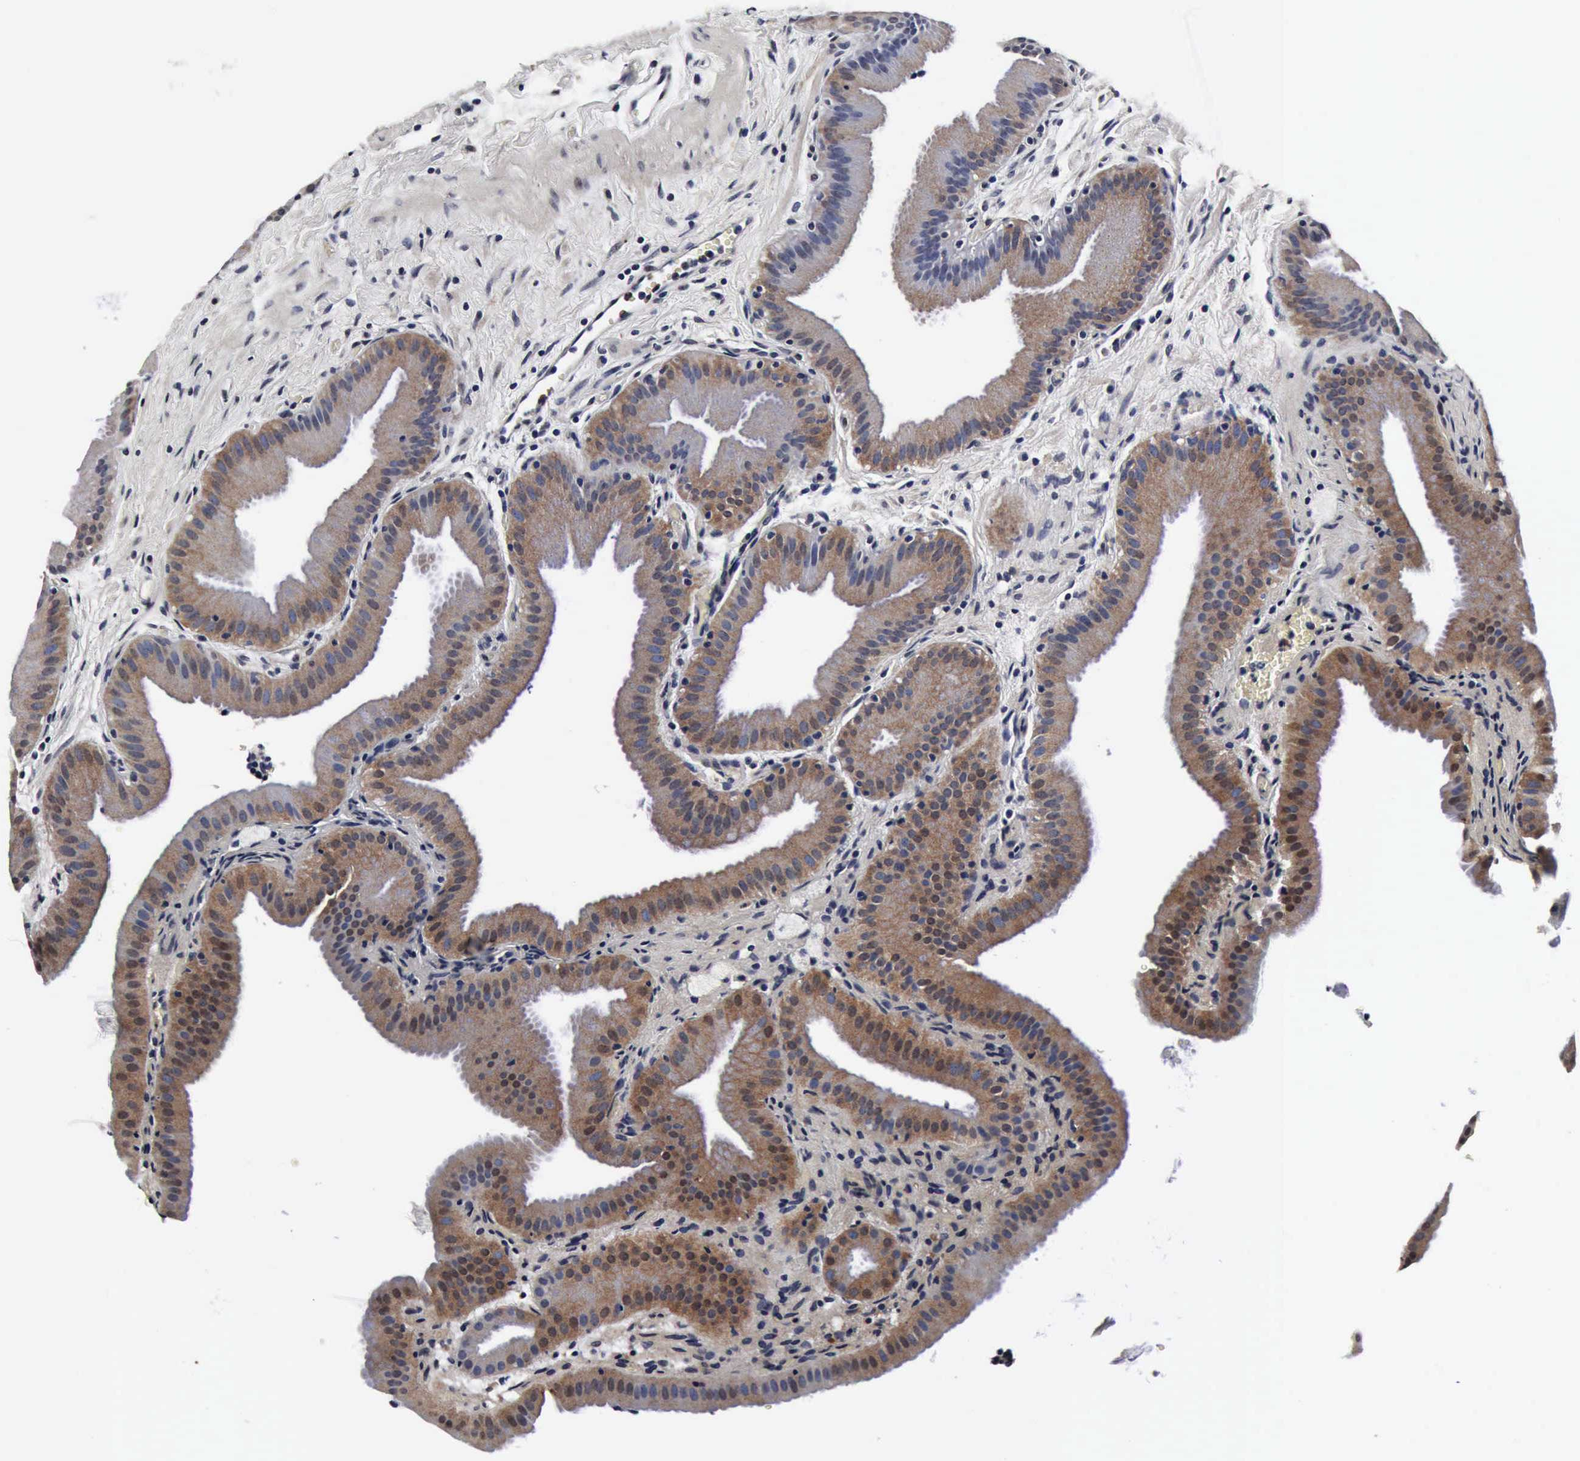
{"staining": {"intensity": "weak", "quantity": ">75%", "location": "cytoplasmic/membranous"}, "tissue": "gallbladder", "cell_type": "Glandular cells", "image_type": "normal", "snomed": [{"axis": "morphology", "description": "Normal tissue, NOS"}, {"axis": "topography", "description": "Gallbladder"}], "caption": "A high-resolution image shows immunohistochemistry (IHC) staining of normal gallbladder, which demonstrates weak cytoplasmic/membranous positivity in about >75% of glandular cells. The protein is shown in brown color, while the nuclei are stained blue.", "gene": "UBC", "patient": {"sex": "female", "age": 63}}